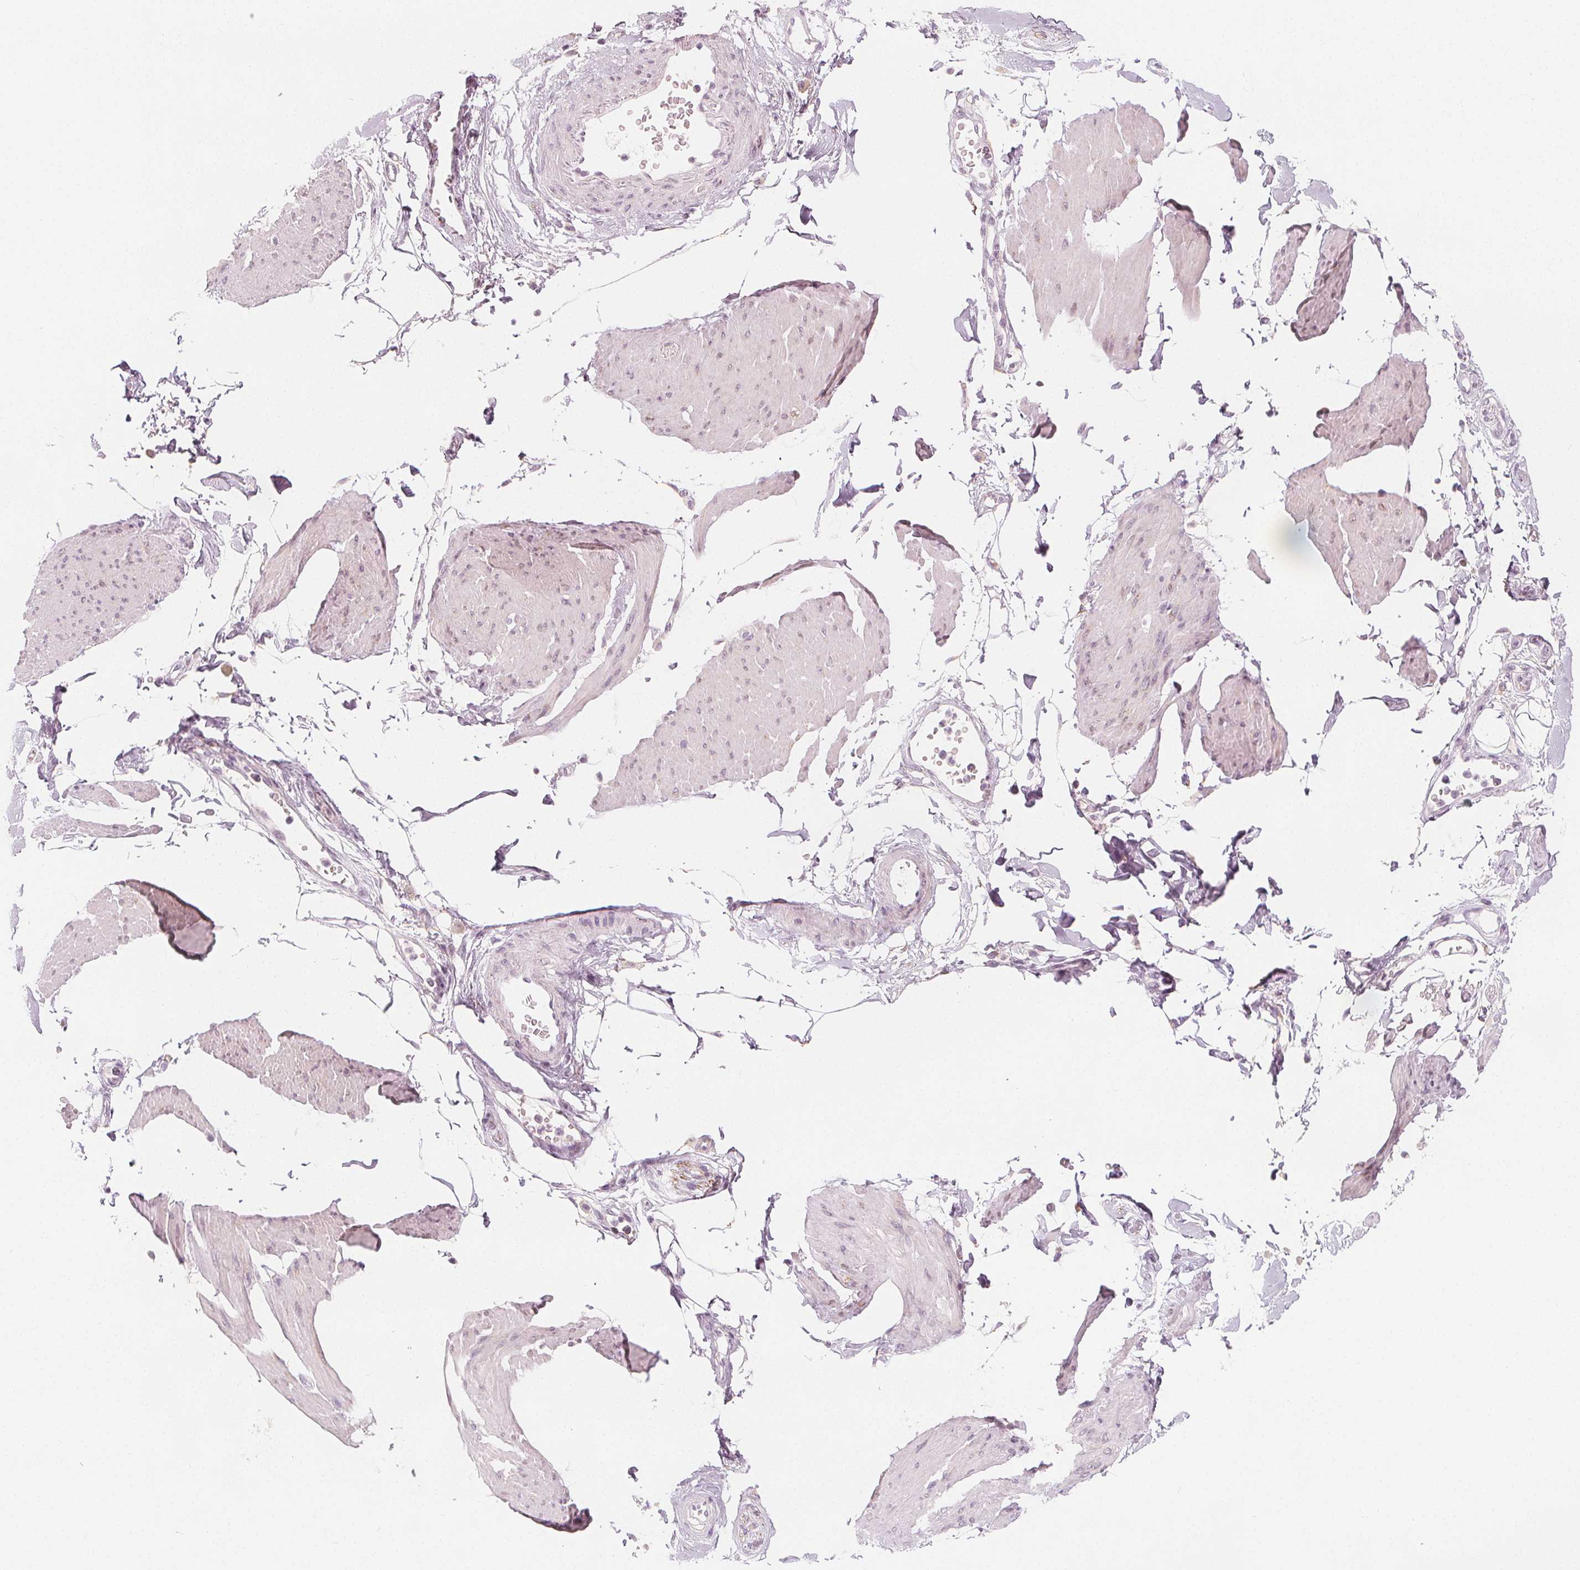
{"staining": {"intensity": "negative", "quantity": "none", "location": "none"}, "tissue": "smooth muscle", "cell_type": "Smooth muscle cells", "image_type": "normal", "snomed": [{"axis": "morphology", "description": "Normal tissue, NOS"}, {"axis": "topography", "description": "Adipose tissue"}, {"axis": "topography", "description": "Smooth muscle"}, {"axis": "topography", "description": "Peripheral nerve tissue"}], "caption": "Immunohistochemical staining of normal human smooth muscle demonstrates no significant staining in smooth muscle cells.", "gene": "MAP1A", "patient": {"sex": "male", "age": 83}}